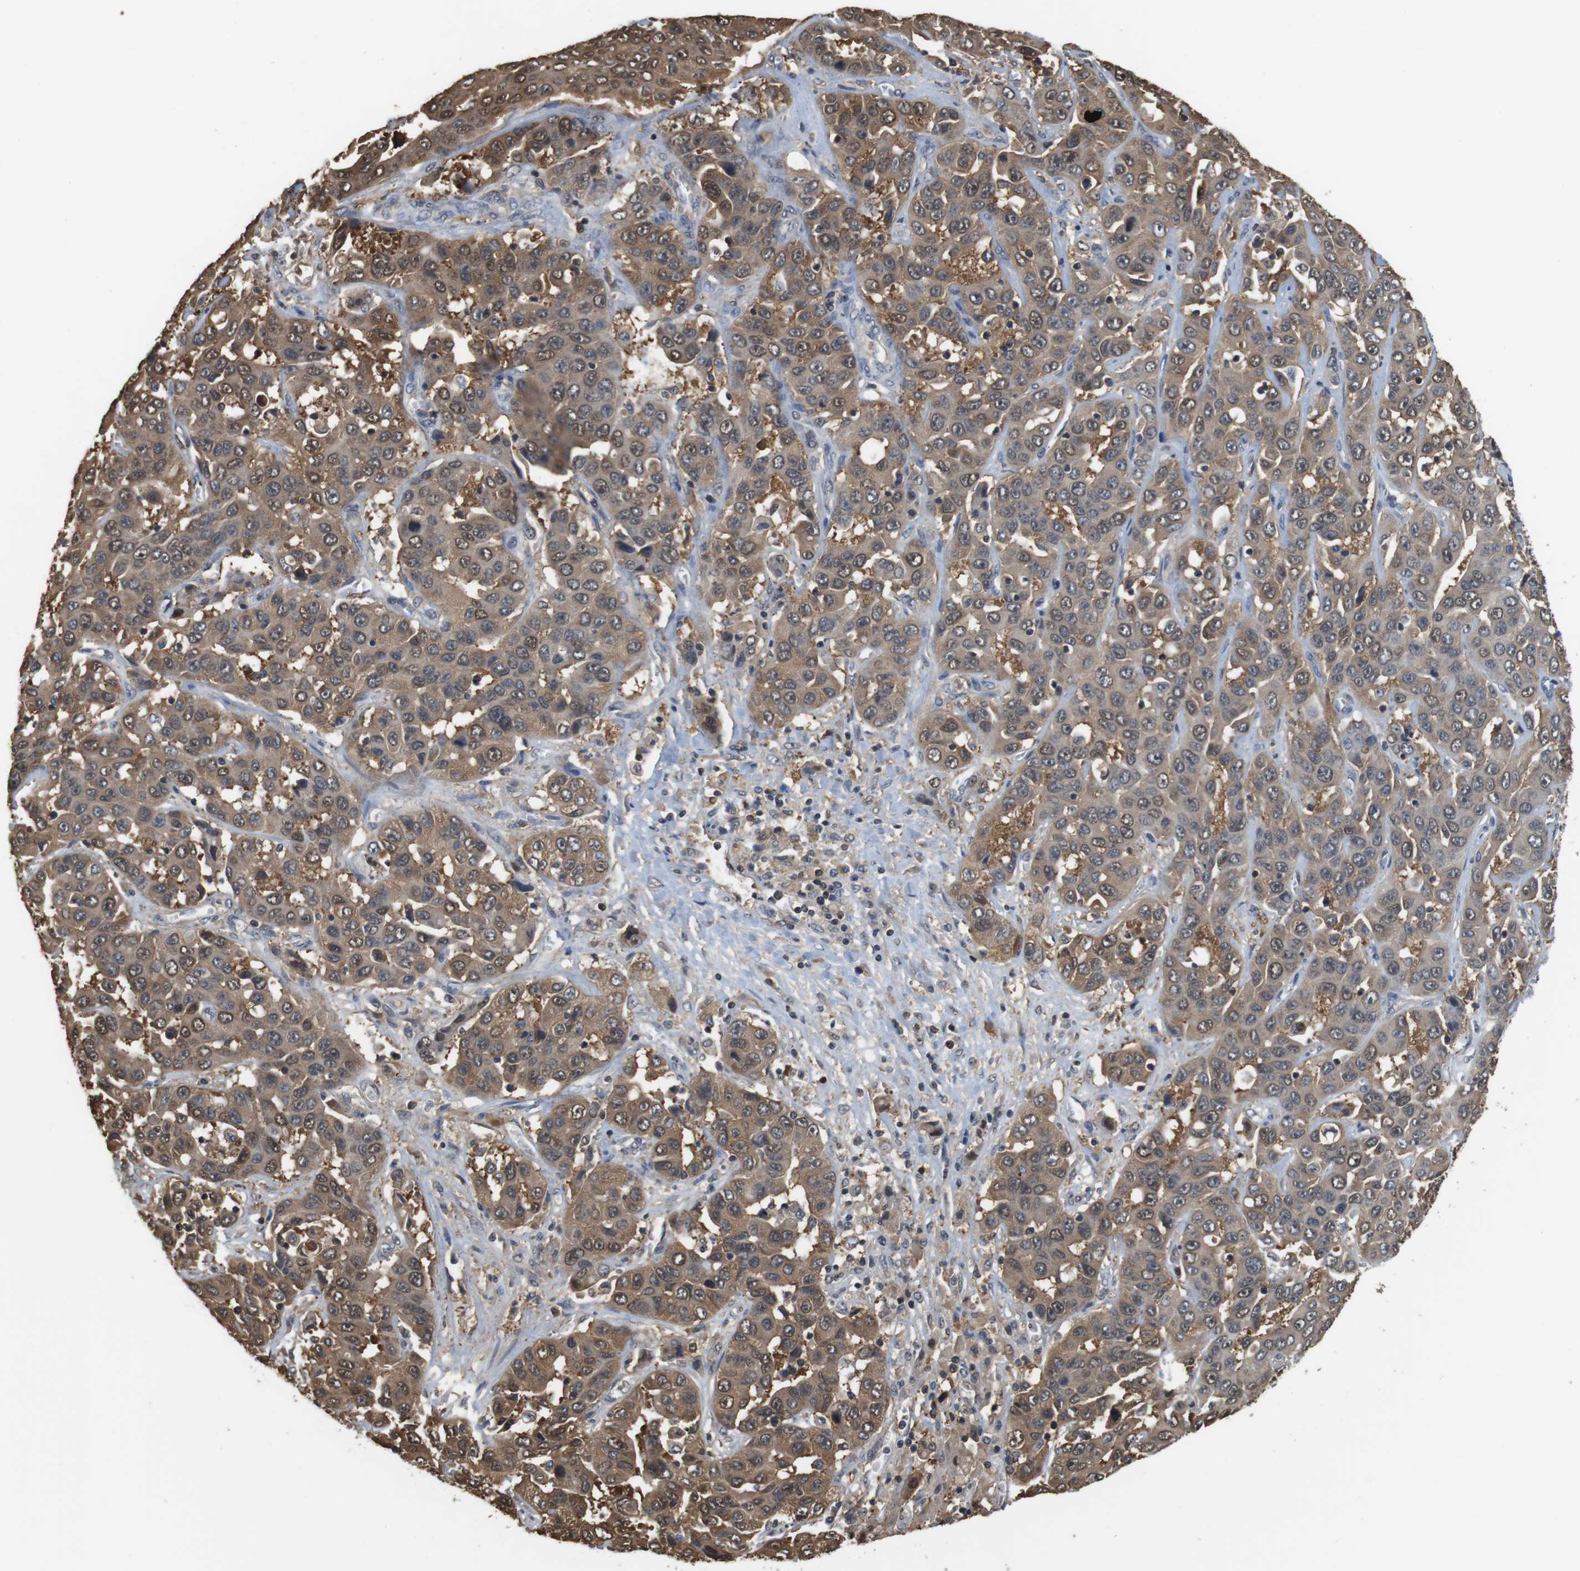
{"staining": {"intensity": "moderate", "quantity": ">75%", "location": "cytoplasmic/membranous,nuclear"}, "tissue": "liver cancer", "cell_type": "Tumor cells", "image_type": "cancer", "snomed": [{"axis": "morphology", "description": "Cholangiocarcinoma"}, {"axis": "topography", "description": "Liver"}], "caption": "Protein staining displays moderate cytoplasmic/membranous and nuclear positivity in about >75% of tumor cells in liver cancer (cholangiocarcinoma).", "gene": "LDHA", "patient": {"sex": "female", "age": 52}}